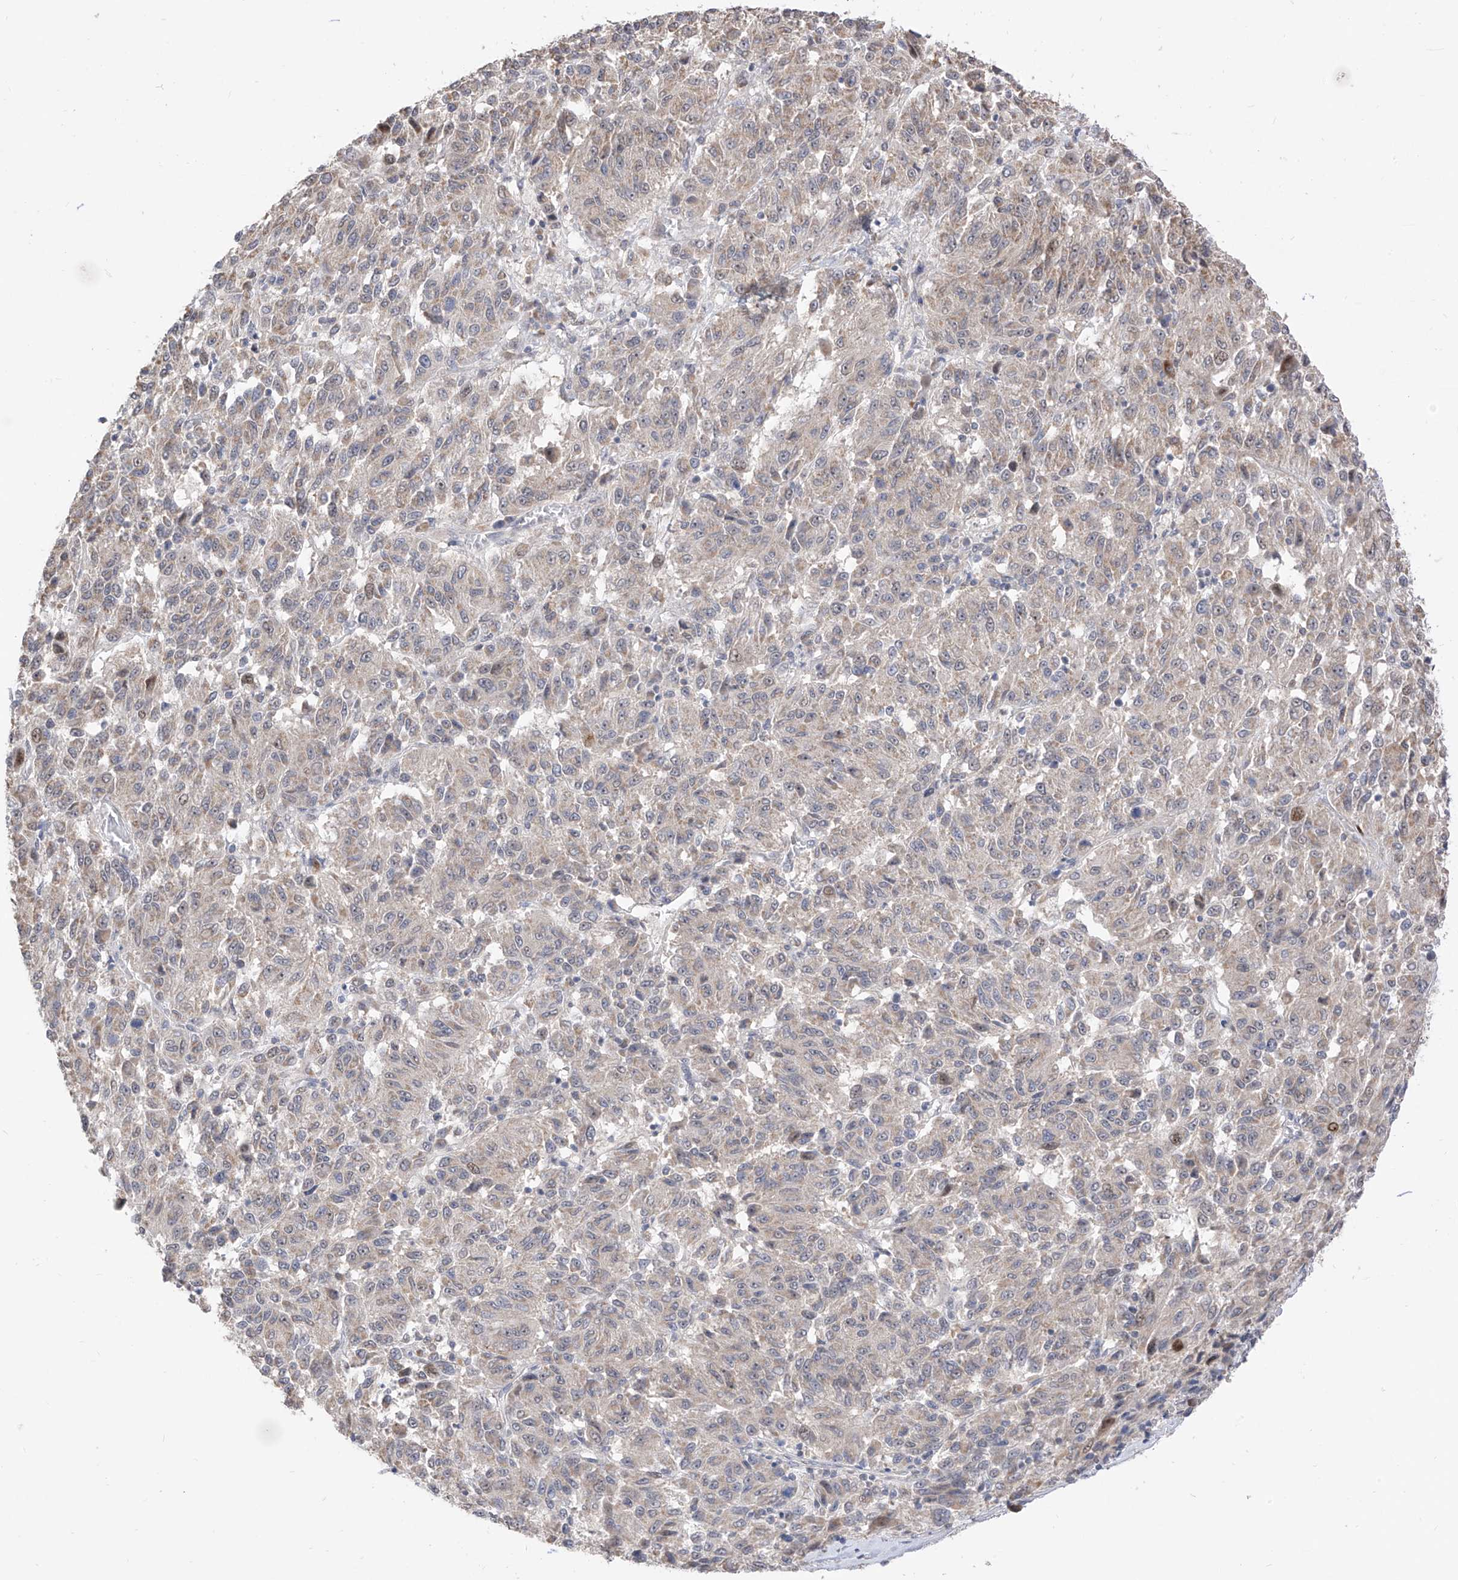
{"staining": {"intensity": "moderate", "quantity": "<25%", "location": "cytoplasmic/membranous,nuclear"}, "tissue": "melanoma", "cell_type": "Tumor cells", "image_type": "cancer", "snomed": [{"axis": "morphology", "description": "Malignant melanoma, Metastatic site"}, {"axis": "topography", "description": "Lung"}], "caption": "IHC of melanoma displays low levels of moderate cytoplasmic/membranous and nuclear positivity in approximately <25% of tumor cells.", "gene": "LATS1", "patient": {"sex": "male", "age": 64}}